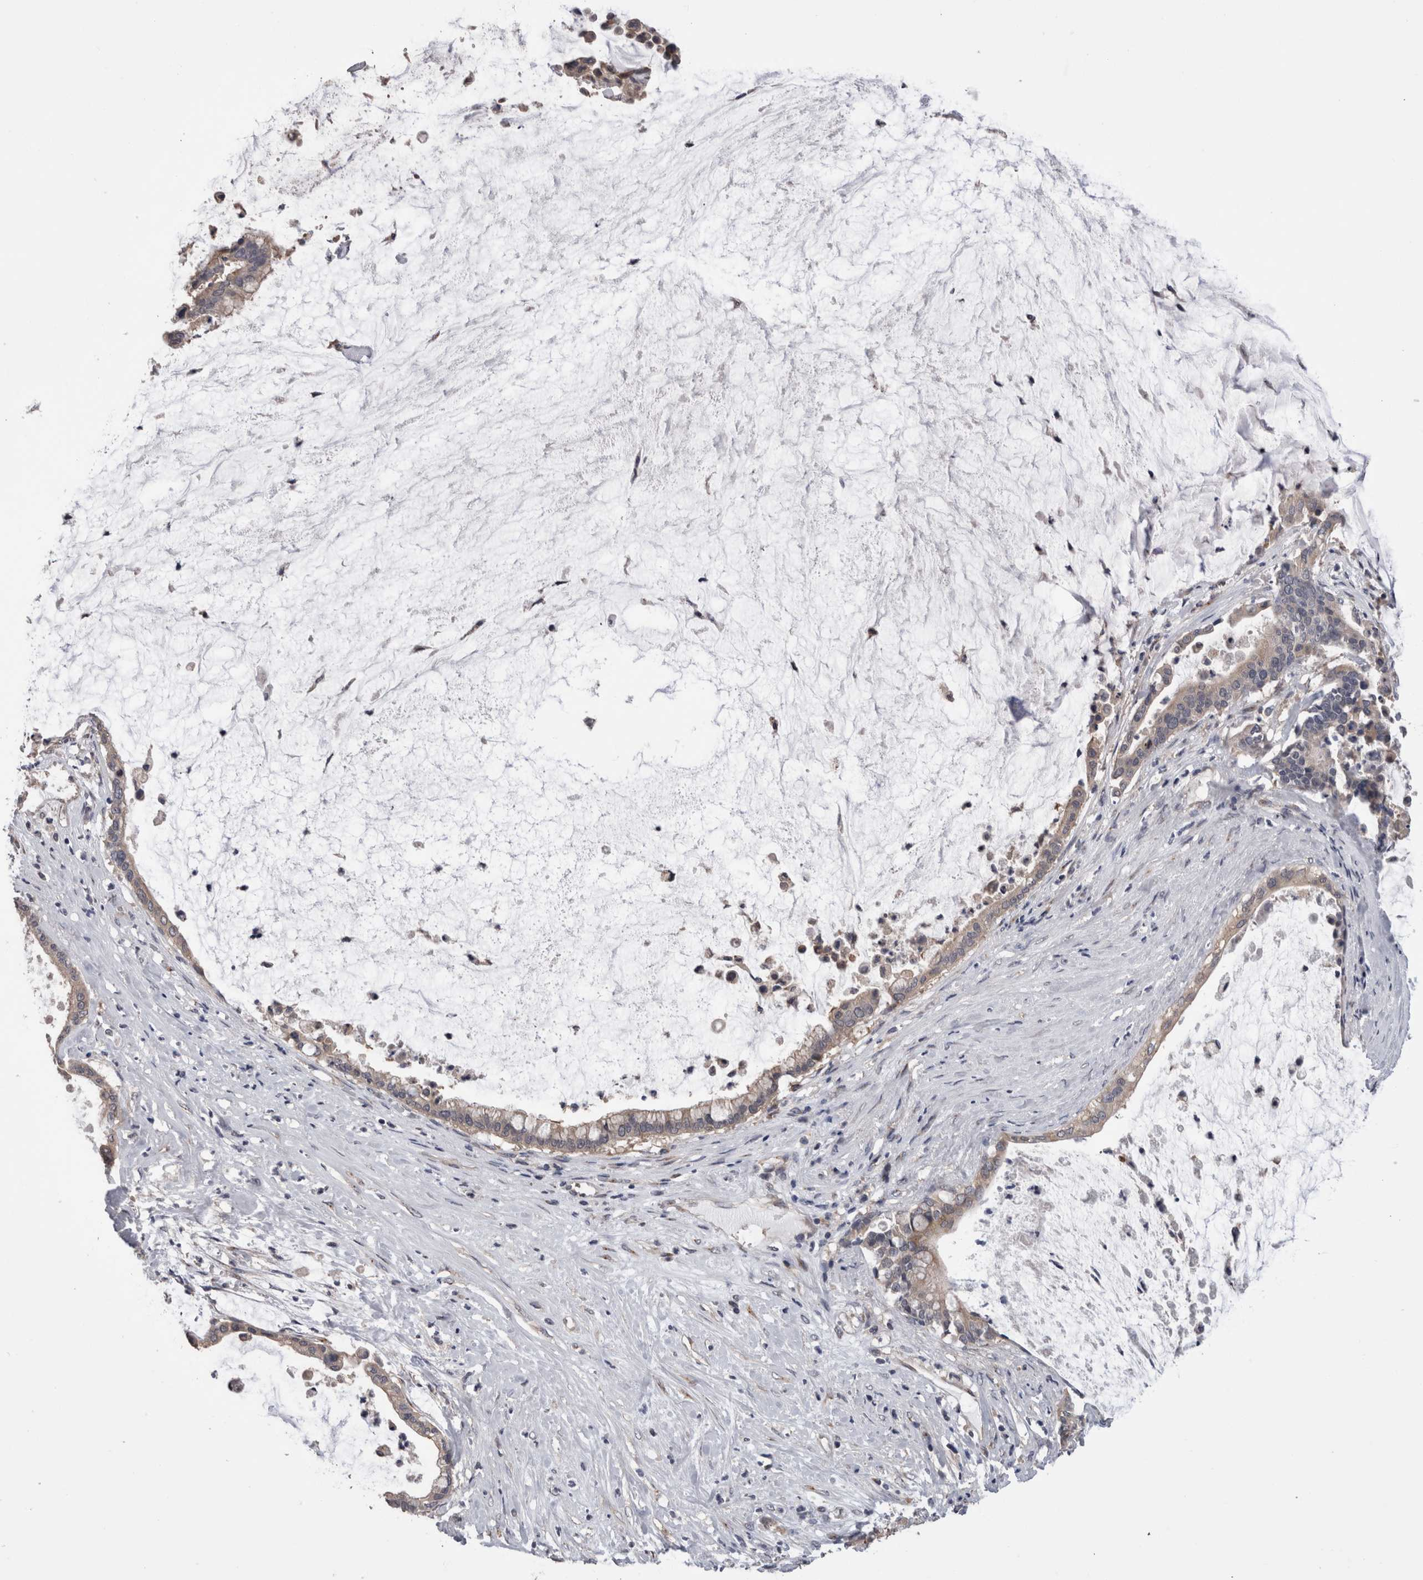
{"staining": {"intensity": "weak", "quantity": ">75%", "location": "cytoplasmic/membranous"}, "tissue": "pancreatic cancer", "cell_type": "Tumor cells", "image_type": "cancer", "snomed": [{"axis": "morphology", "description": "Adenocarcinoma, NOS"}, {"axis": "topography", "description": "Pancreas"}], "caption": "IHC (DAB) staining of human pancreatic adenocarcinoma shows weak cytoplasmic/membranous protein staining in about >75% of tumor cells. Immunohistochemistry stains the protein of interest in brown and the nuclei are stained blue.", "gene": "DCTN6", "patient": {"sex": "male", "age": 41}}